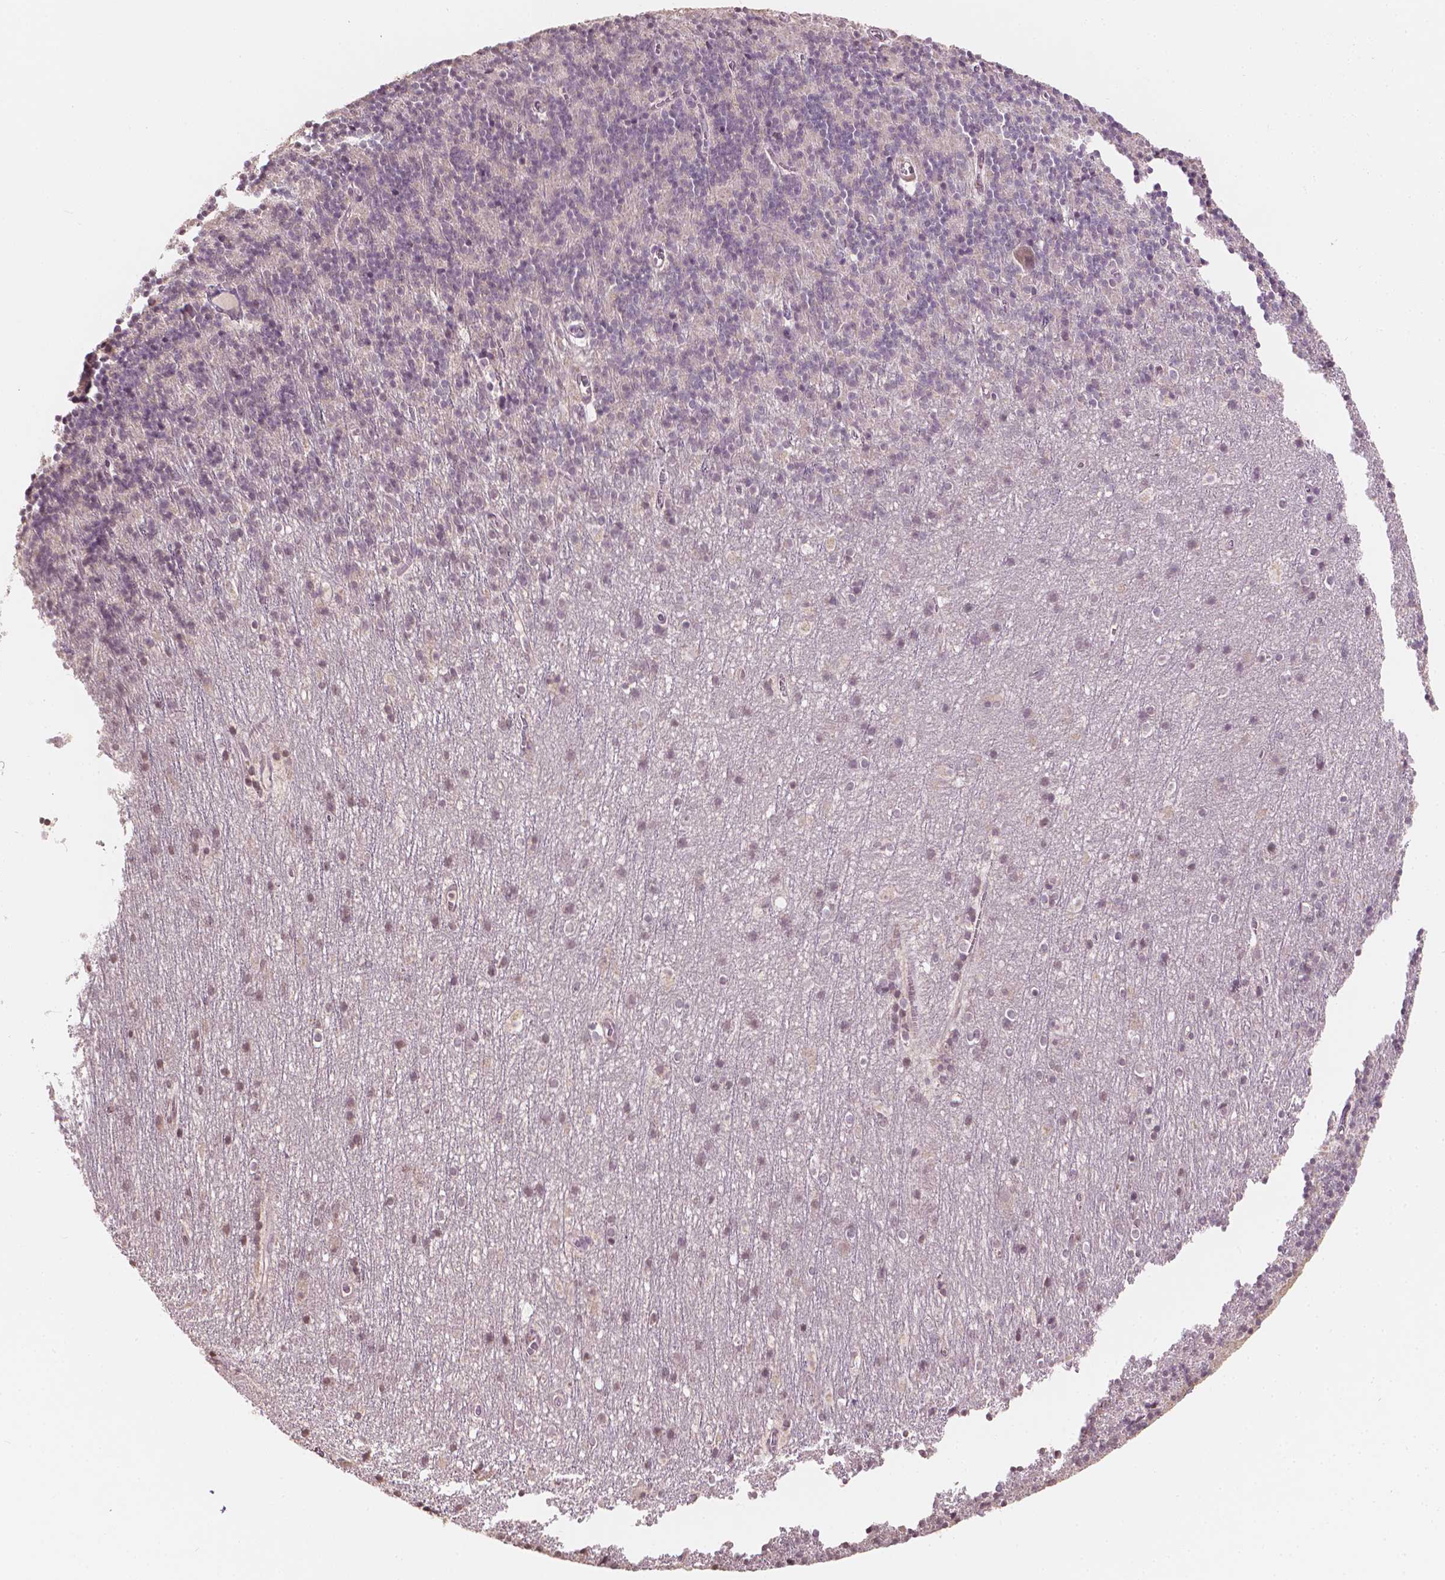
{"staining": {"intensity": "negative", "quantity": "none", "location": "none"}, "tissue": "cerebellum", "cell_type": "Cells in granular layer", "image_type": "normal", "snomed": [{"axis": "morphology", "description": "Normal tissue, NOS"}, {"axis": "topography", "description": "Cerebellum"}], "caption": "This is a image of IHC staining of normal cerebellum, which shows no positivity in cells in granular layer. (DAB (3,3'-diaminobenzidine) immunohistochemistry, high magnification).", "gene": "NOS1AP", "patient": {"sex": "male", "age": 70}}